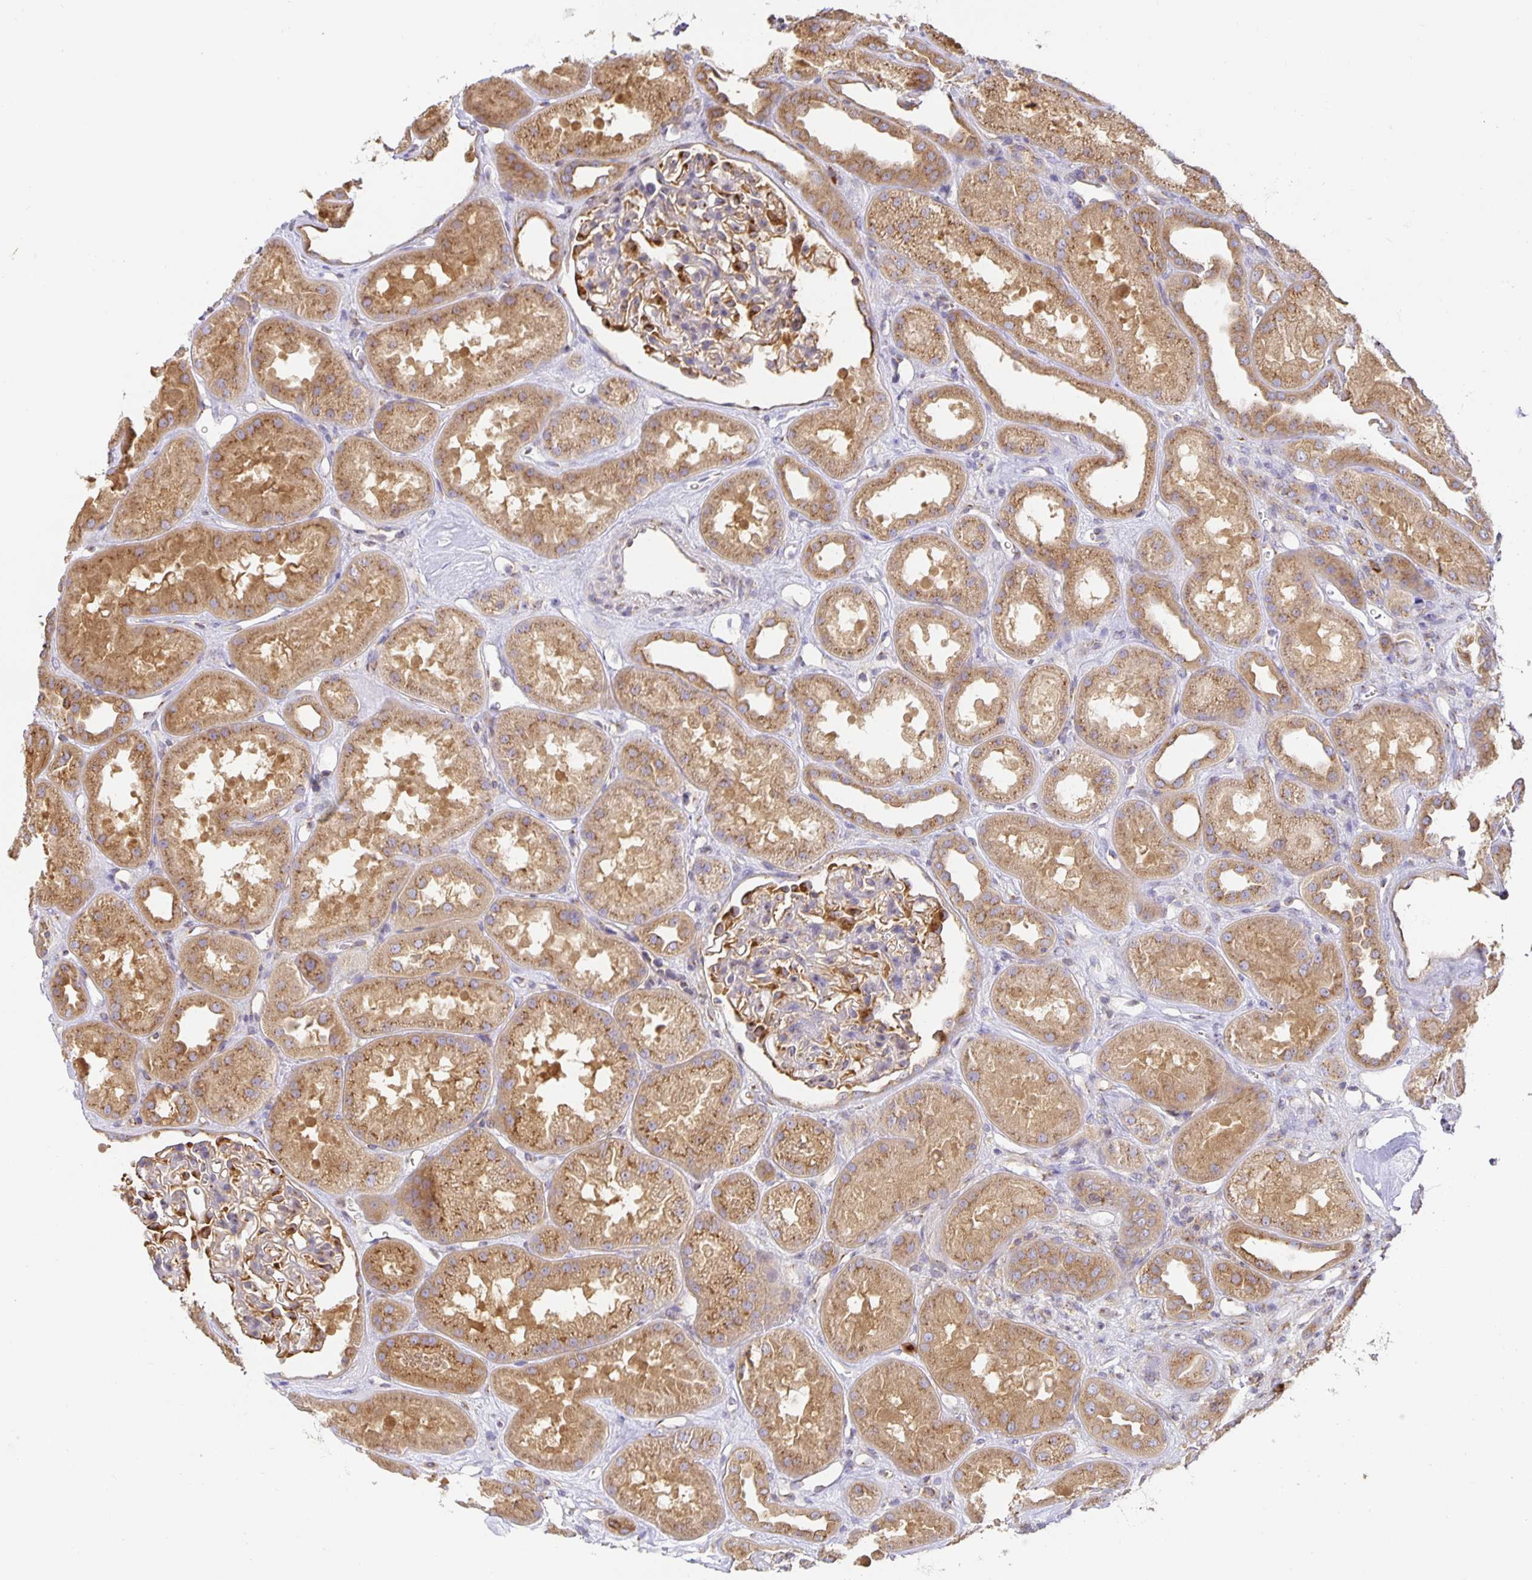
{"staining": {"intensity": "moderate", "quantity": "25%-75%", "location": "cytoplasmic/membranous"}, "tissue": "kidney", "cell_type": "Cells in glomeruli", "image_type": "normal", "snomed": [{"axis": "morphology", "description": "Normal tissue, NOS"}, {"axis": "topography", "description": "Kidney"}], "caption": "Brown immunohistochemical staining in benign human kidney shows moderate cytoplasmic/membranous positivity in about 25%-75% of cells in glomeruli.", "gene": "USO1", "patient": {"sex": "male", "age": 61}}